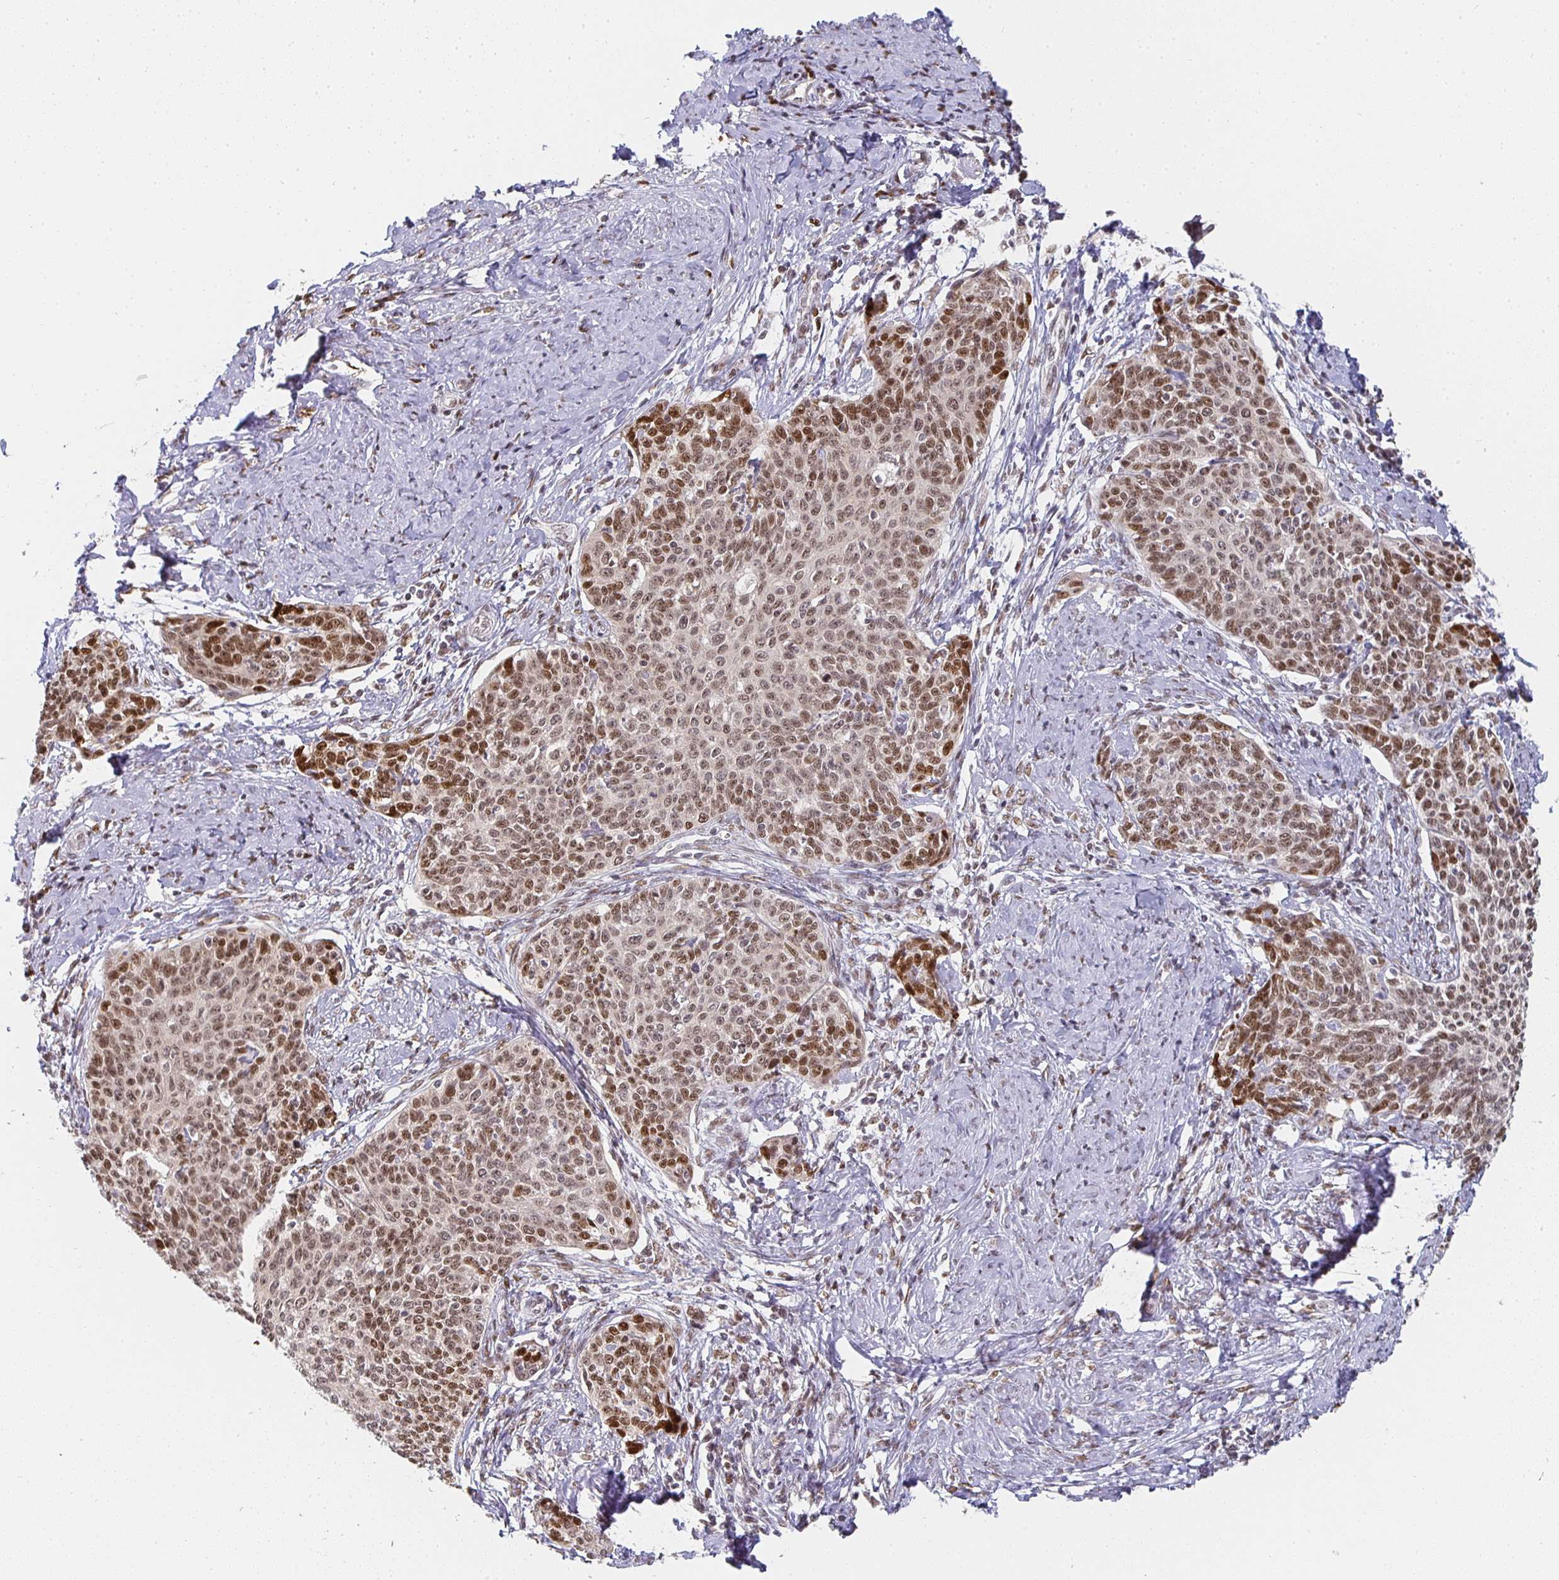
{"staining": {"intensity": "moderate", "quantity": ">75%", "location": "nuclear"}, "tissue": "cervical cancer", "cell_type": "Tumor cells", "image_type": "cancer", "snomed": [{"axis": "morphology", "description": "Squamous cell carcinoma, NOS"}, {"axis": "topography", "description": "Cervix"}], "caption": "Cervical cancer (squamous cell carcinoma) tissue demonstrates moderate nuclear expression in about >75% of tumor cells The staining was performed using DAB to visualize the protein expression in brown, while the nuclei were stained in blue with hematoxylin (Magnification: 20x).", "gene": "SMARCA2", "patient": {"sex": "female", "age": 39}}